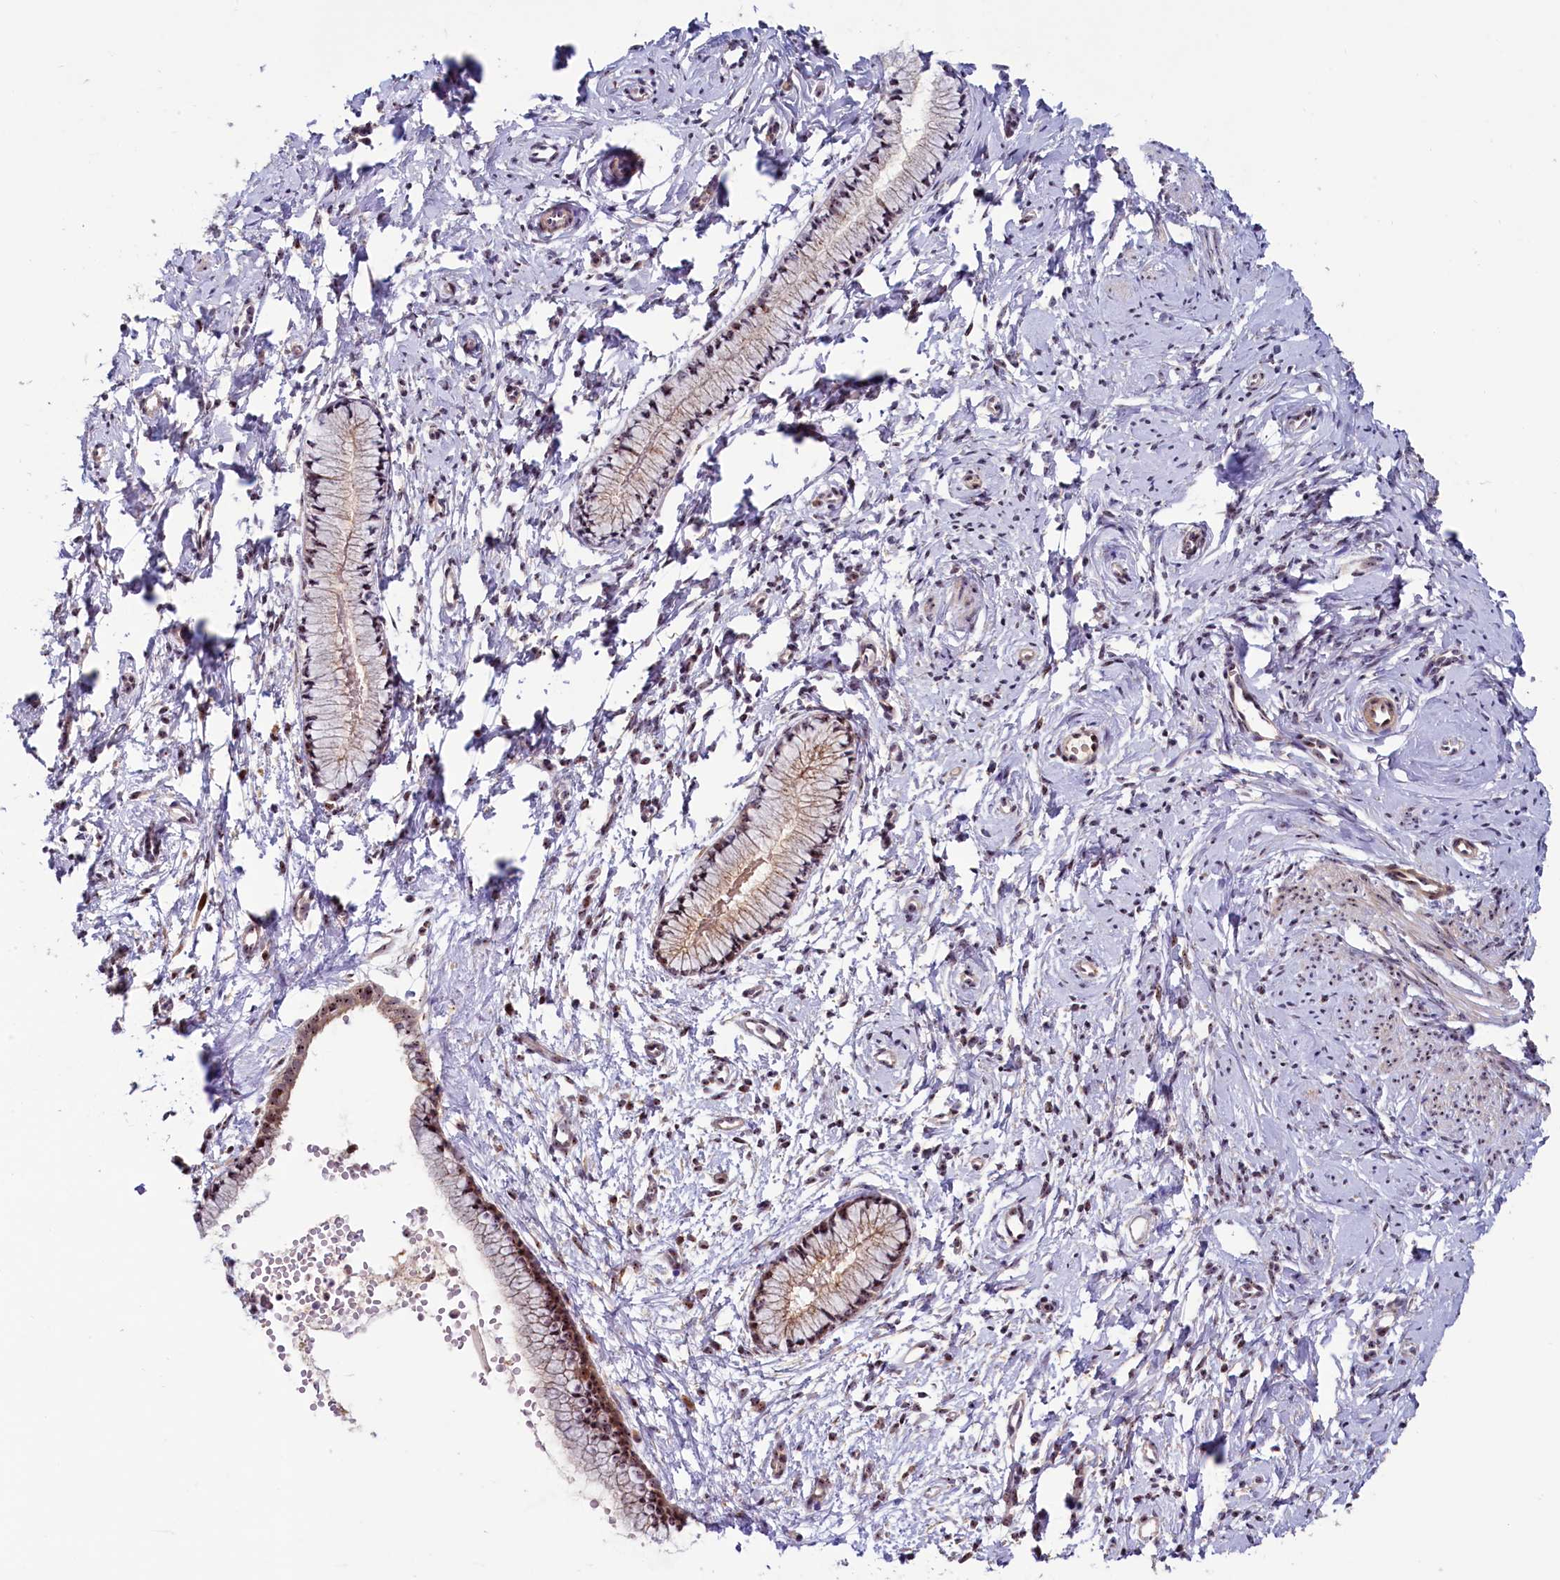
{"staining": {"intensity": "weak", "quantity": "25%-75%", "location": "cytoplasmic/membranous,nuclear"}, "tissue": "cervix", "cell_type": "Glandular cells", "image_type": "normal", "snomed": [{"axis": "morphology", "description": "Normal tissue, NOS"}, {"axis": "topography", "description": "Cervix"}], "caption": "IHC (DAB (3,3'-diaminobenzidine)) staining of normal cervix reveals weak cytoplasmic/membranous,nuclear protein expression in approximately 25%-75% of glandular cells. The staining is performed using DAB brown chromogen to label protein expression. The nuclei are counter-stained blue using hematoxylin.", "gene": "TCOF1", "patient": {"sex": "female", "age": 57}}